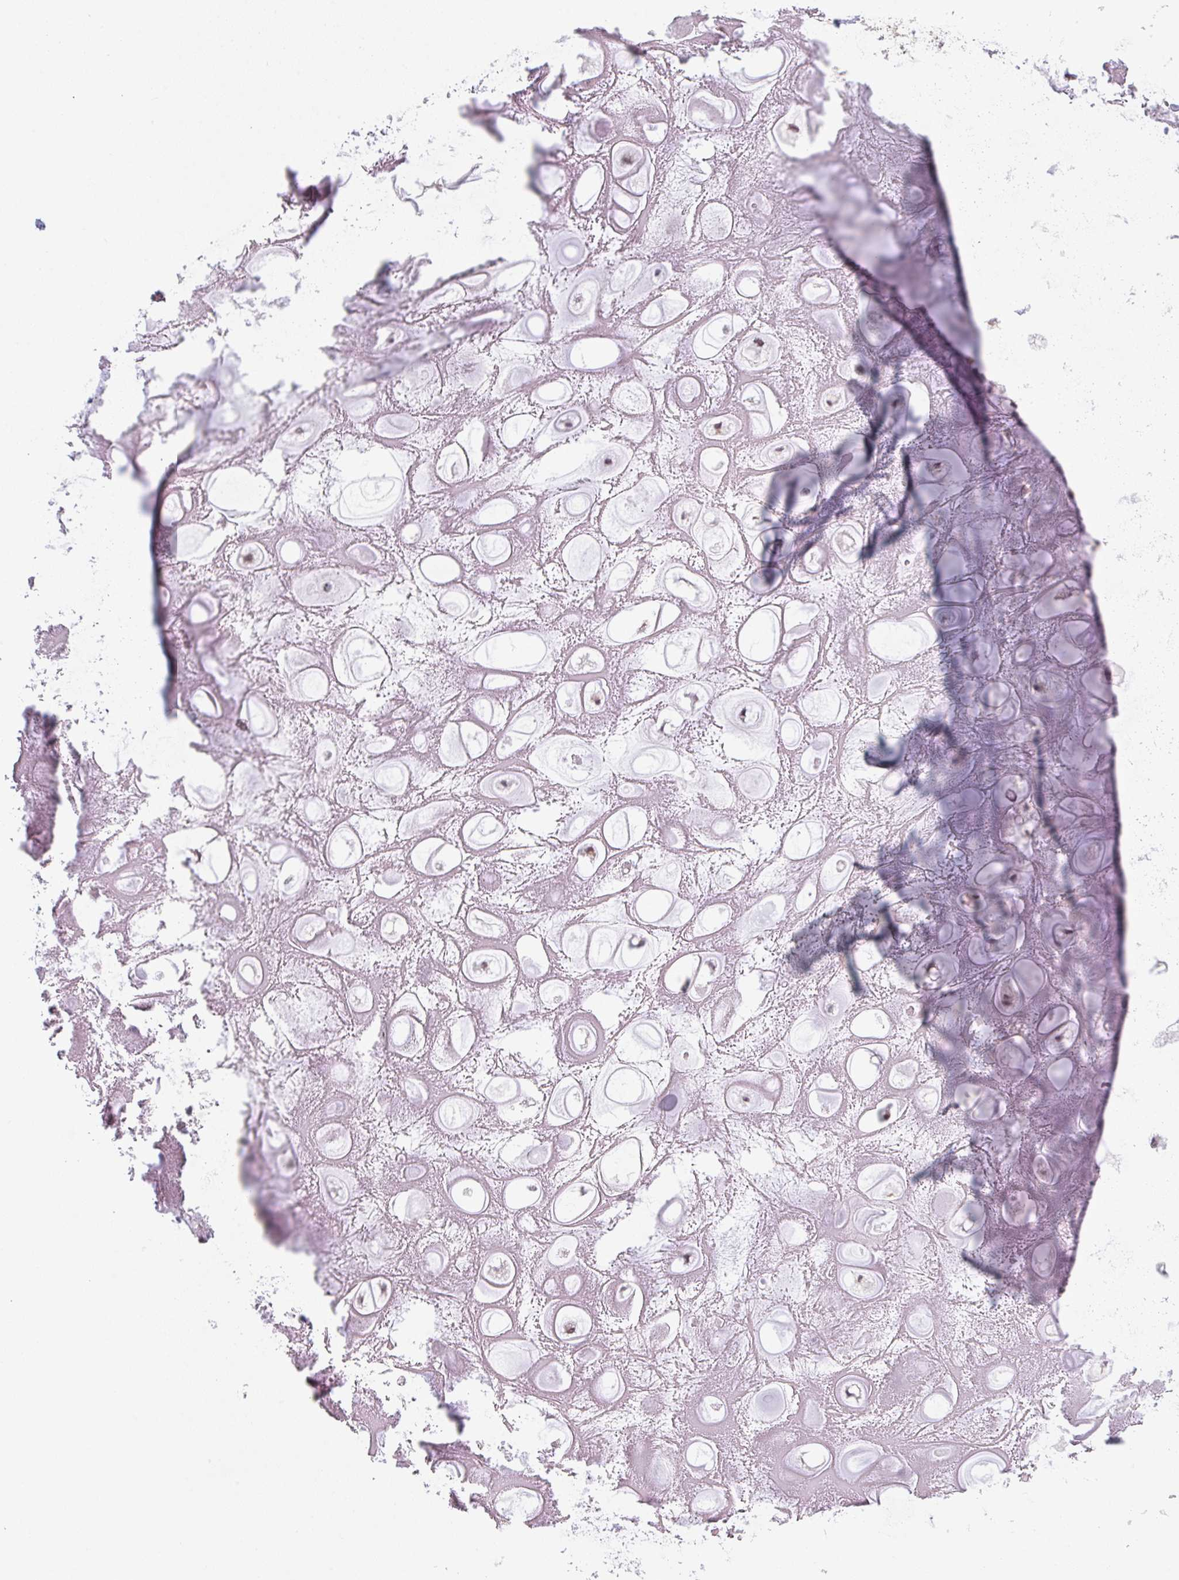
{"staining": {"intensity": "negative", "quantity": "none", "location": "none"}, "tissue": "soft tissue", "cell_type": "Chondrocytes", "image_type": "normal", "snomed": [{"axis": "morphology", "description": "Normal tissue, NOS"}, {"axis": "topography", "description": "Lymph node"}, {"axis": "topography", "description": "Cartilage tissue"}, {"axis": "topography", "description": "Nasopharynx"}], "caption": "There is no significant expression in chondrocytes of soft tissue. (Stains: DAB immunohistochemistry with hematoxylin counter stain, Microscopy: brightfield microscopy at high magnification).", "gene": "TMEM237", "patient": {"sex": "male", "age": 63}}